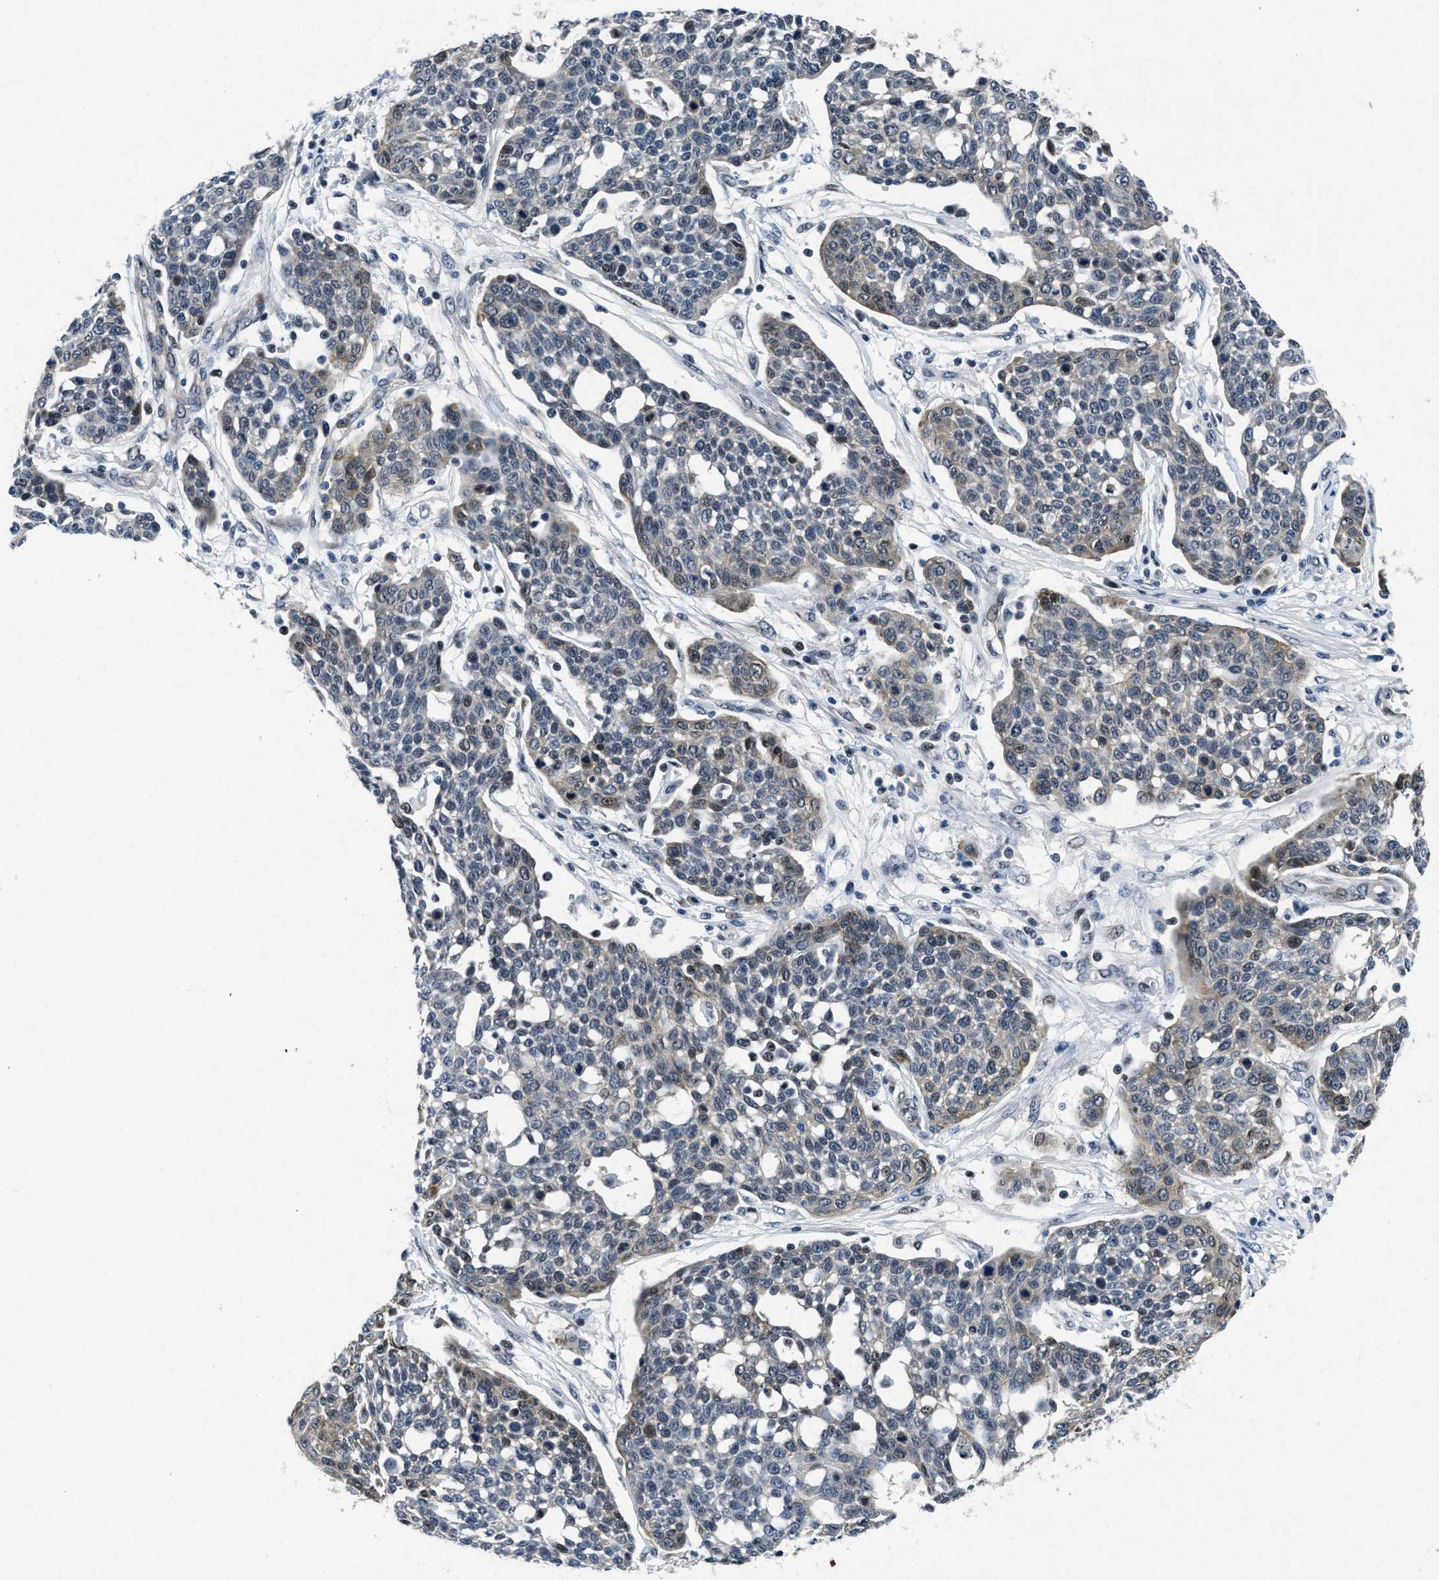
{"staining": {"intensity": "weak", "quantity": "<25%", "location": "cytoplasmic/membranous"}, "tissue": "cervical cancer", "cell_type": "Tumor cells", "image_type": "cancer", "snomed": [{"axis": "morphology", "description": "Squamous cell carcinoma, NOS"}, {"axis": "topography", "description": "Cervix"}], "caption": "This is an immunohistochemistry (IHC) micrograph of human cervical cancer (squamous cell carcinoma). There is no expression in tumor cells.", "gene": "PHLDA1", "patient": {"sex": "female", "age": 34}}